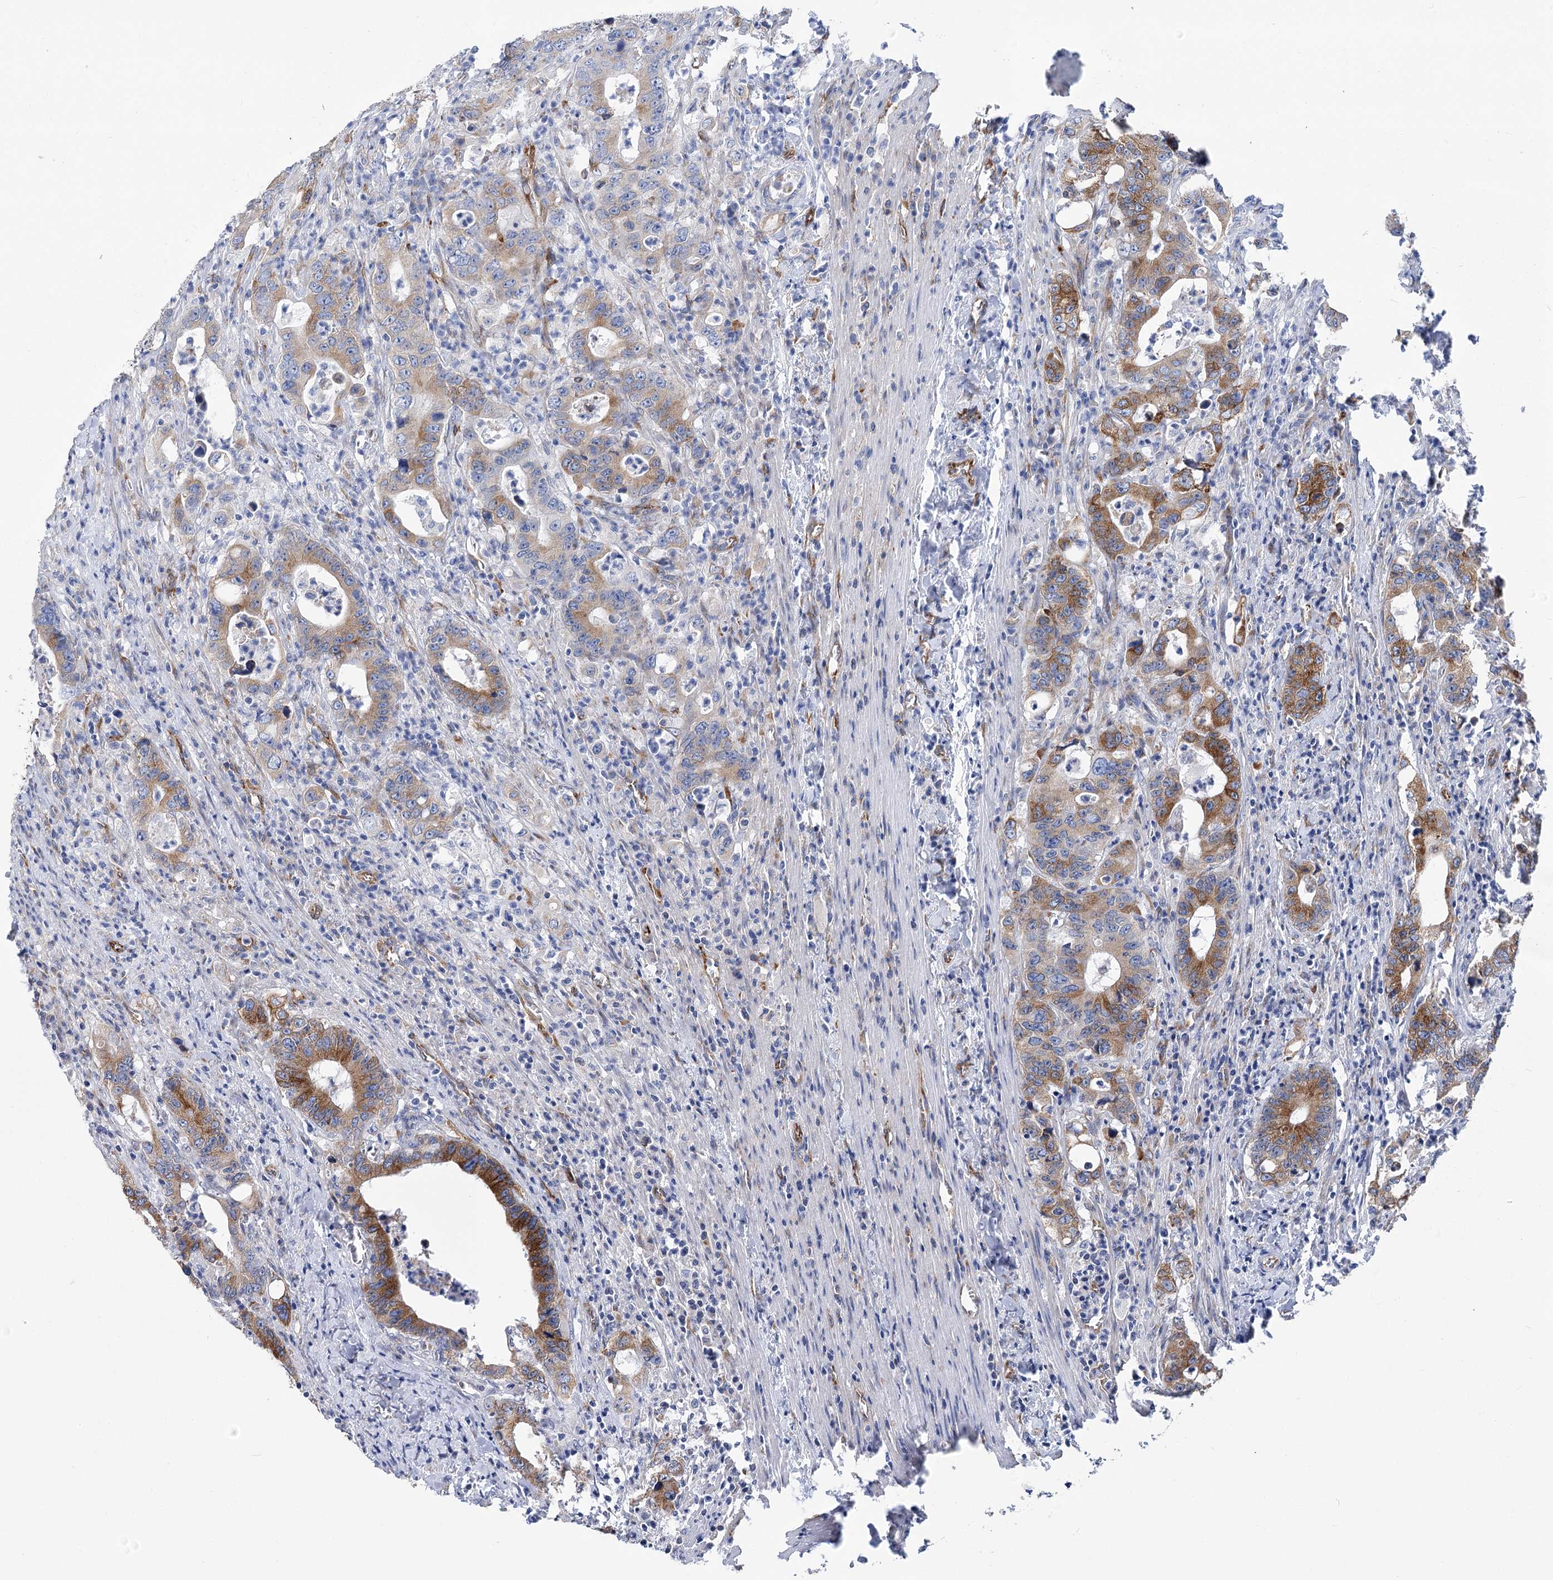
{"staining": {"intensity": "moderate", "quantity": ">75%", "location": "cytoplasmic/membranous"}, "tissue": "colorectal cancer", "cell_type": "Tumor cells", "image_type": "cancer", "snomed": [{"axis": "morphology", "description": "Adenocarcinoma, NOS"}, {"axis": "topography", "description": "Colon"}], "caption": "The immunohistochemical stain shows moderate cytoplasmic/membranous positivity in tumor cells of adenocarcinoma (colorectal) tissue.", "gene": "YTHDC2", "patient": {"sex": "female", "age": 75}}